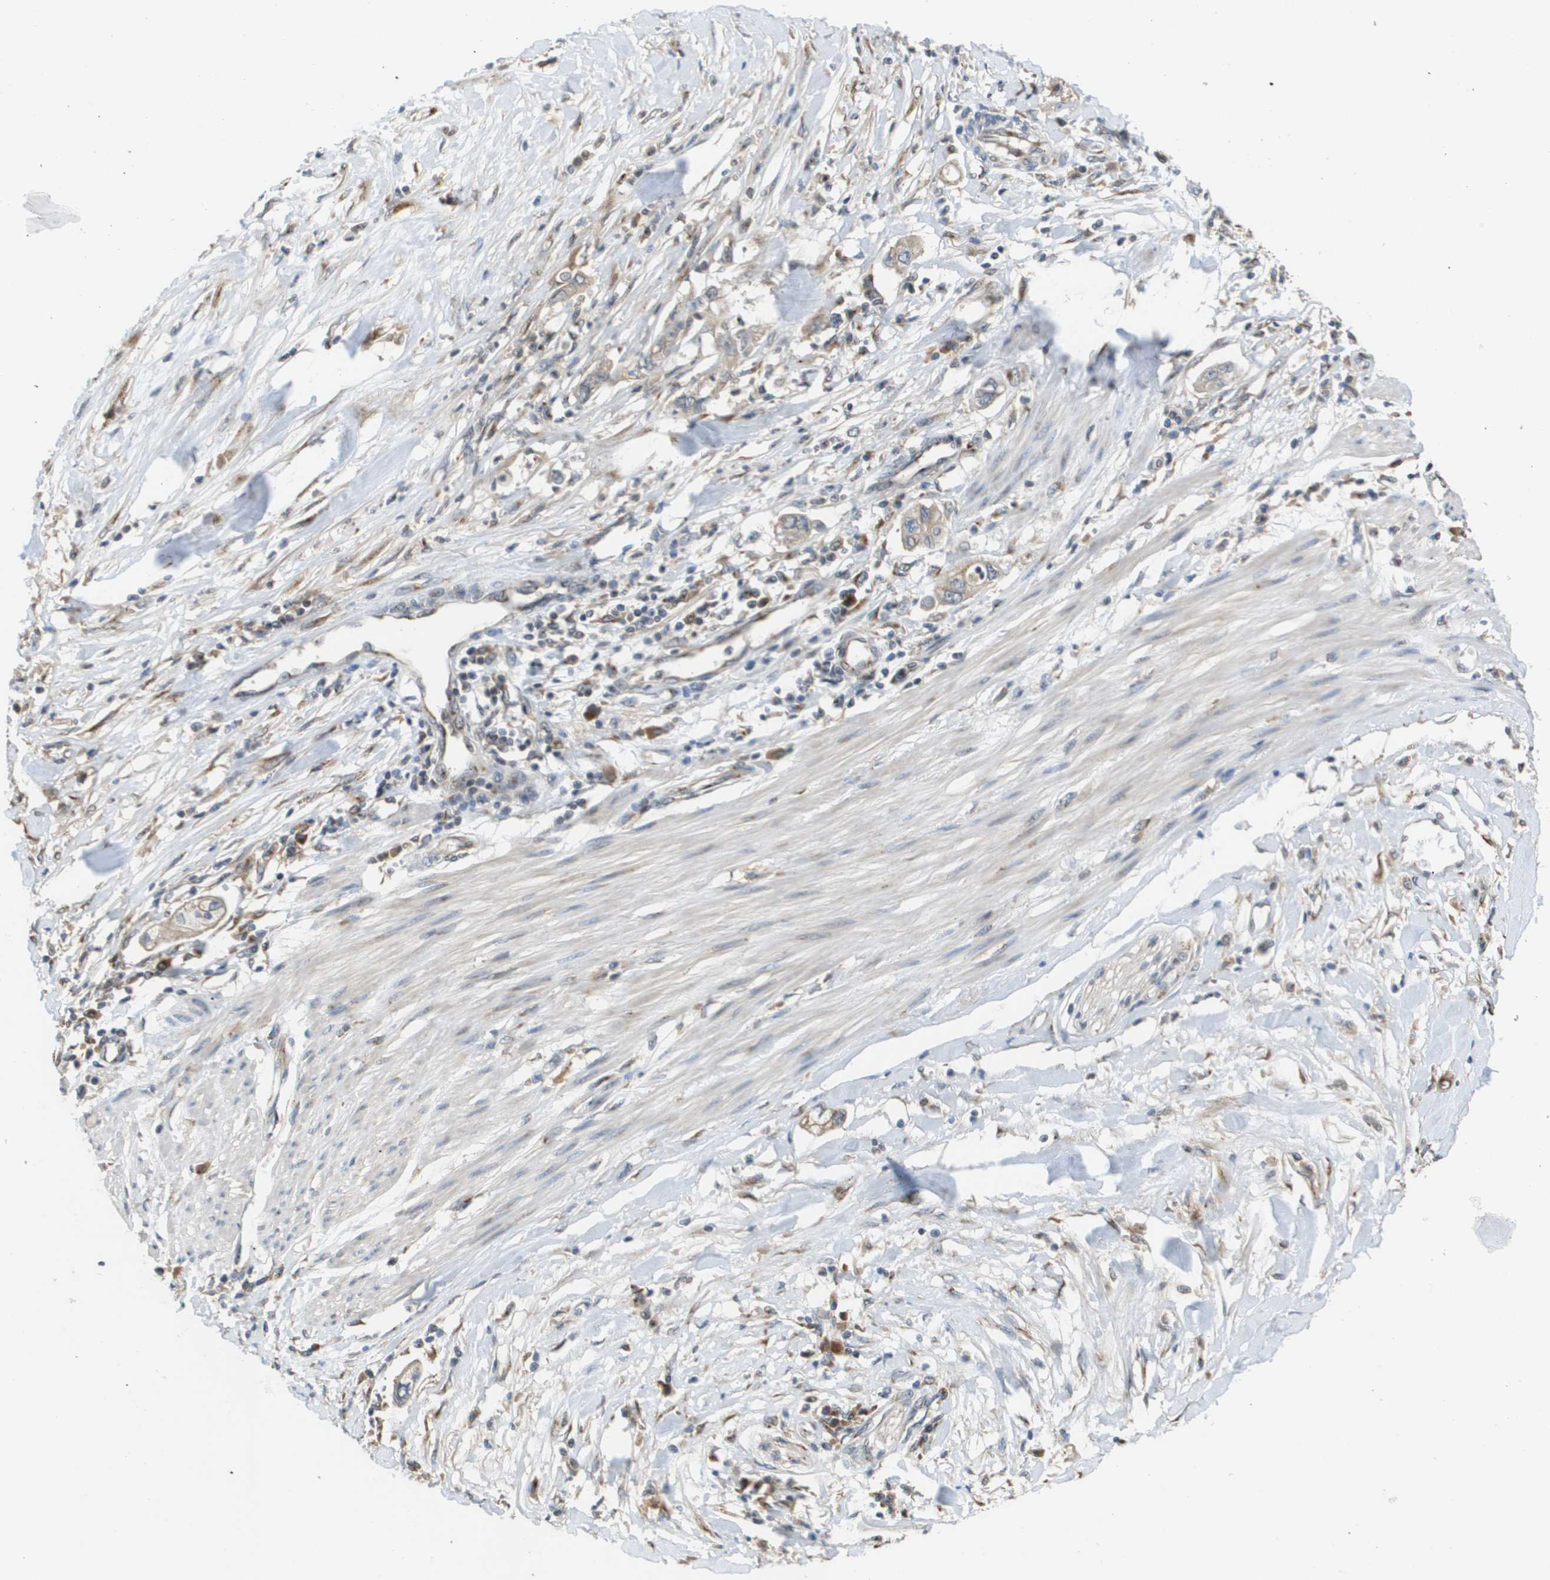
{"staining": {"intensity": "moderate", "quantity": ">75%", "location": "cytoplasmic/membranous"}, "tissue": "pancreatic cancer", "cell_type": "Tumor cells", "image_type": "cancer", "snomed": [{"axis": "morphology", "description": "Adenocarcinoma, NOS"}, {"axis": "topography", "description": "Pancreas"}], "caption": "Pancreatic cancer stained with a brown dye displays moderate cytoplasmic/membranous positive expression in approximately >75% of tumor cells.", "gene": "PCK1", "patient": {"sex": "male", "age": 56}}